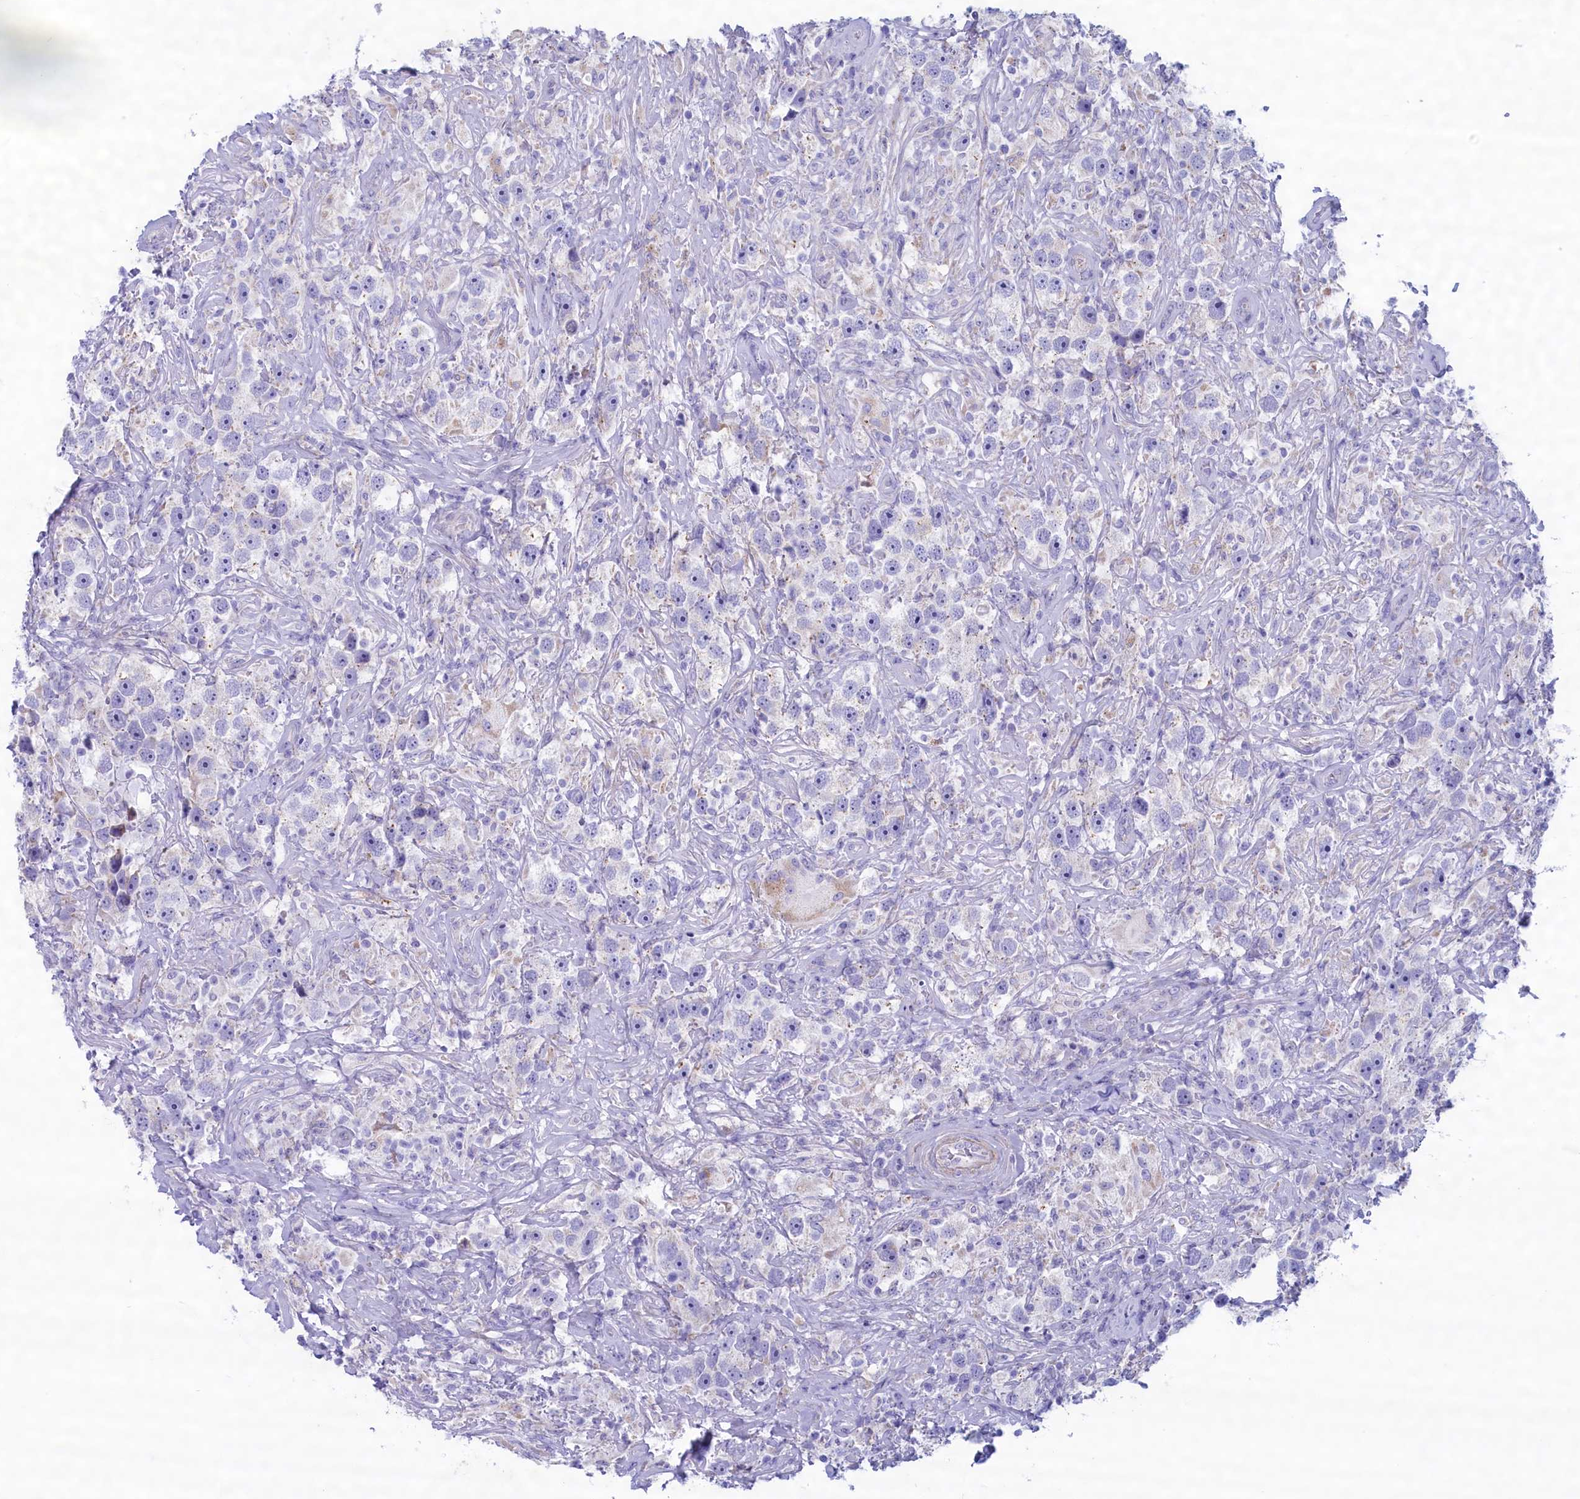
{"staining": {"intensity": "negative", "quantity": "none", "location": "none"}, "tissue": "testis cancer", "cell_type": "Tumor cells", "image_type": "cancer", "snomed": [{"axis": "morphology", "description": "Seminoma, NOS"}, {"axis": "topography", "description": "Testis"}], "caption": "An immunohistochemistry micrograph of seminoma (testis) is shown. There is no staining in tumor cells of seminoma (testis).", "gene": "MPV17L2", "patient": {"sex": "male", "age": 49}}